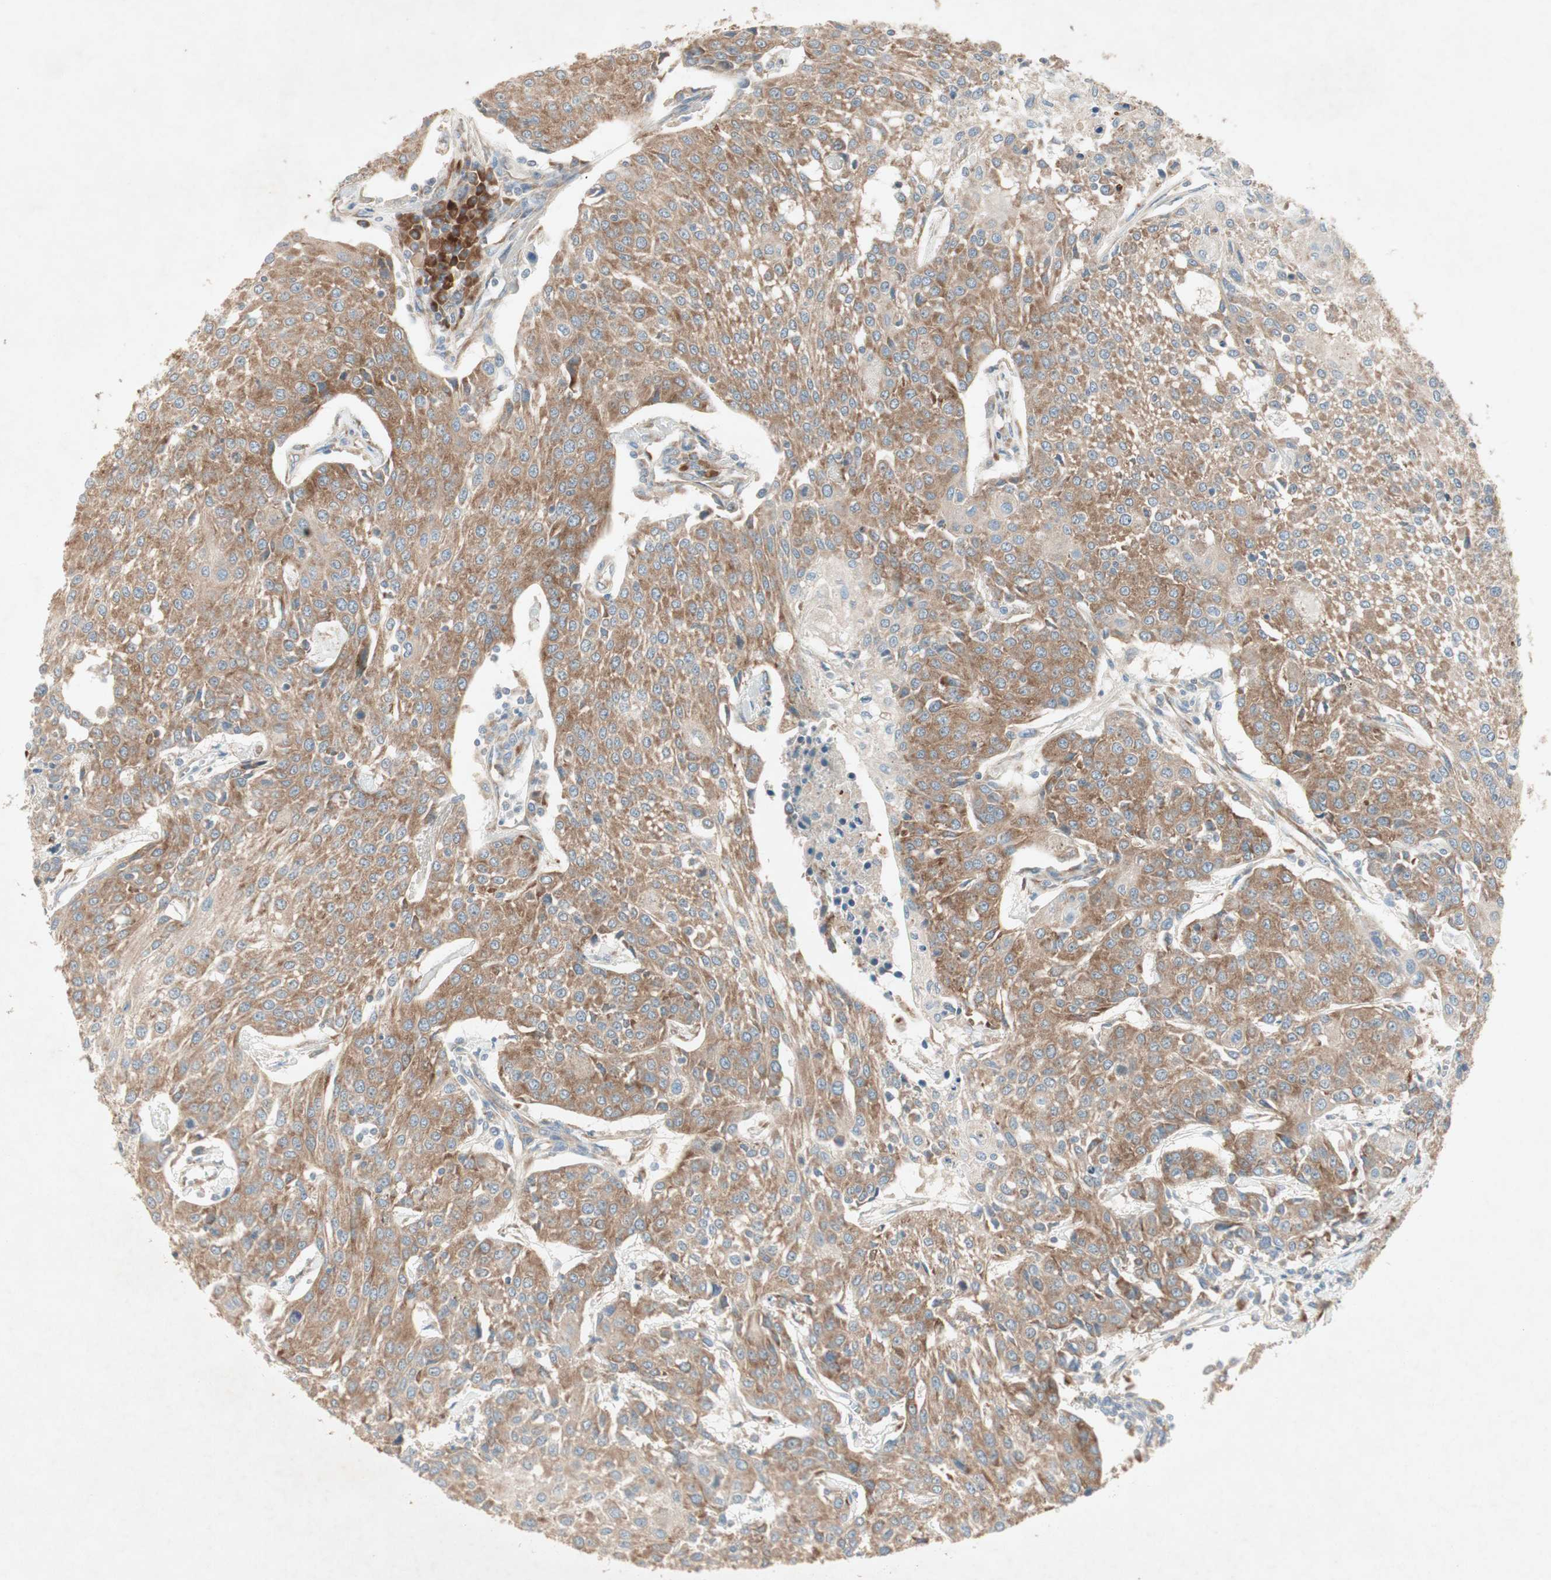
{"staining": {"intensity": "moderate", "quantity": ">75%", "location": "cytoplasmic/membranous"}, "tissue": "urothelial cancer", "cell_type": "Tumor cells", "image_type": "cancer", "snomed": [{"axis": "morphology", "description": "Urothelial carcinoma, High grade"}, {"axis": "topography", "description": "Urinary bladder"}], "caption": "A high-resolution photomicrograph shows immunohistochemistry staining of high-grade urothelial carcinoma, which shows moderate cytoplasmic/membranous staining in about >75% of tumor cells.", "gene": "RPL23", "patient": {"sex": "female", "age": 85}}